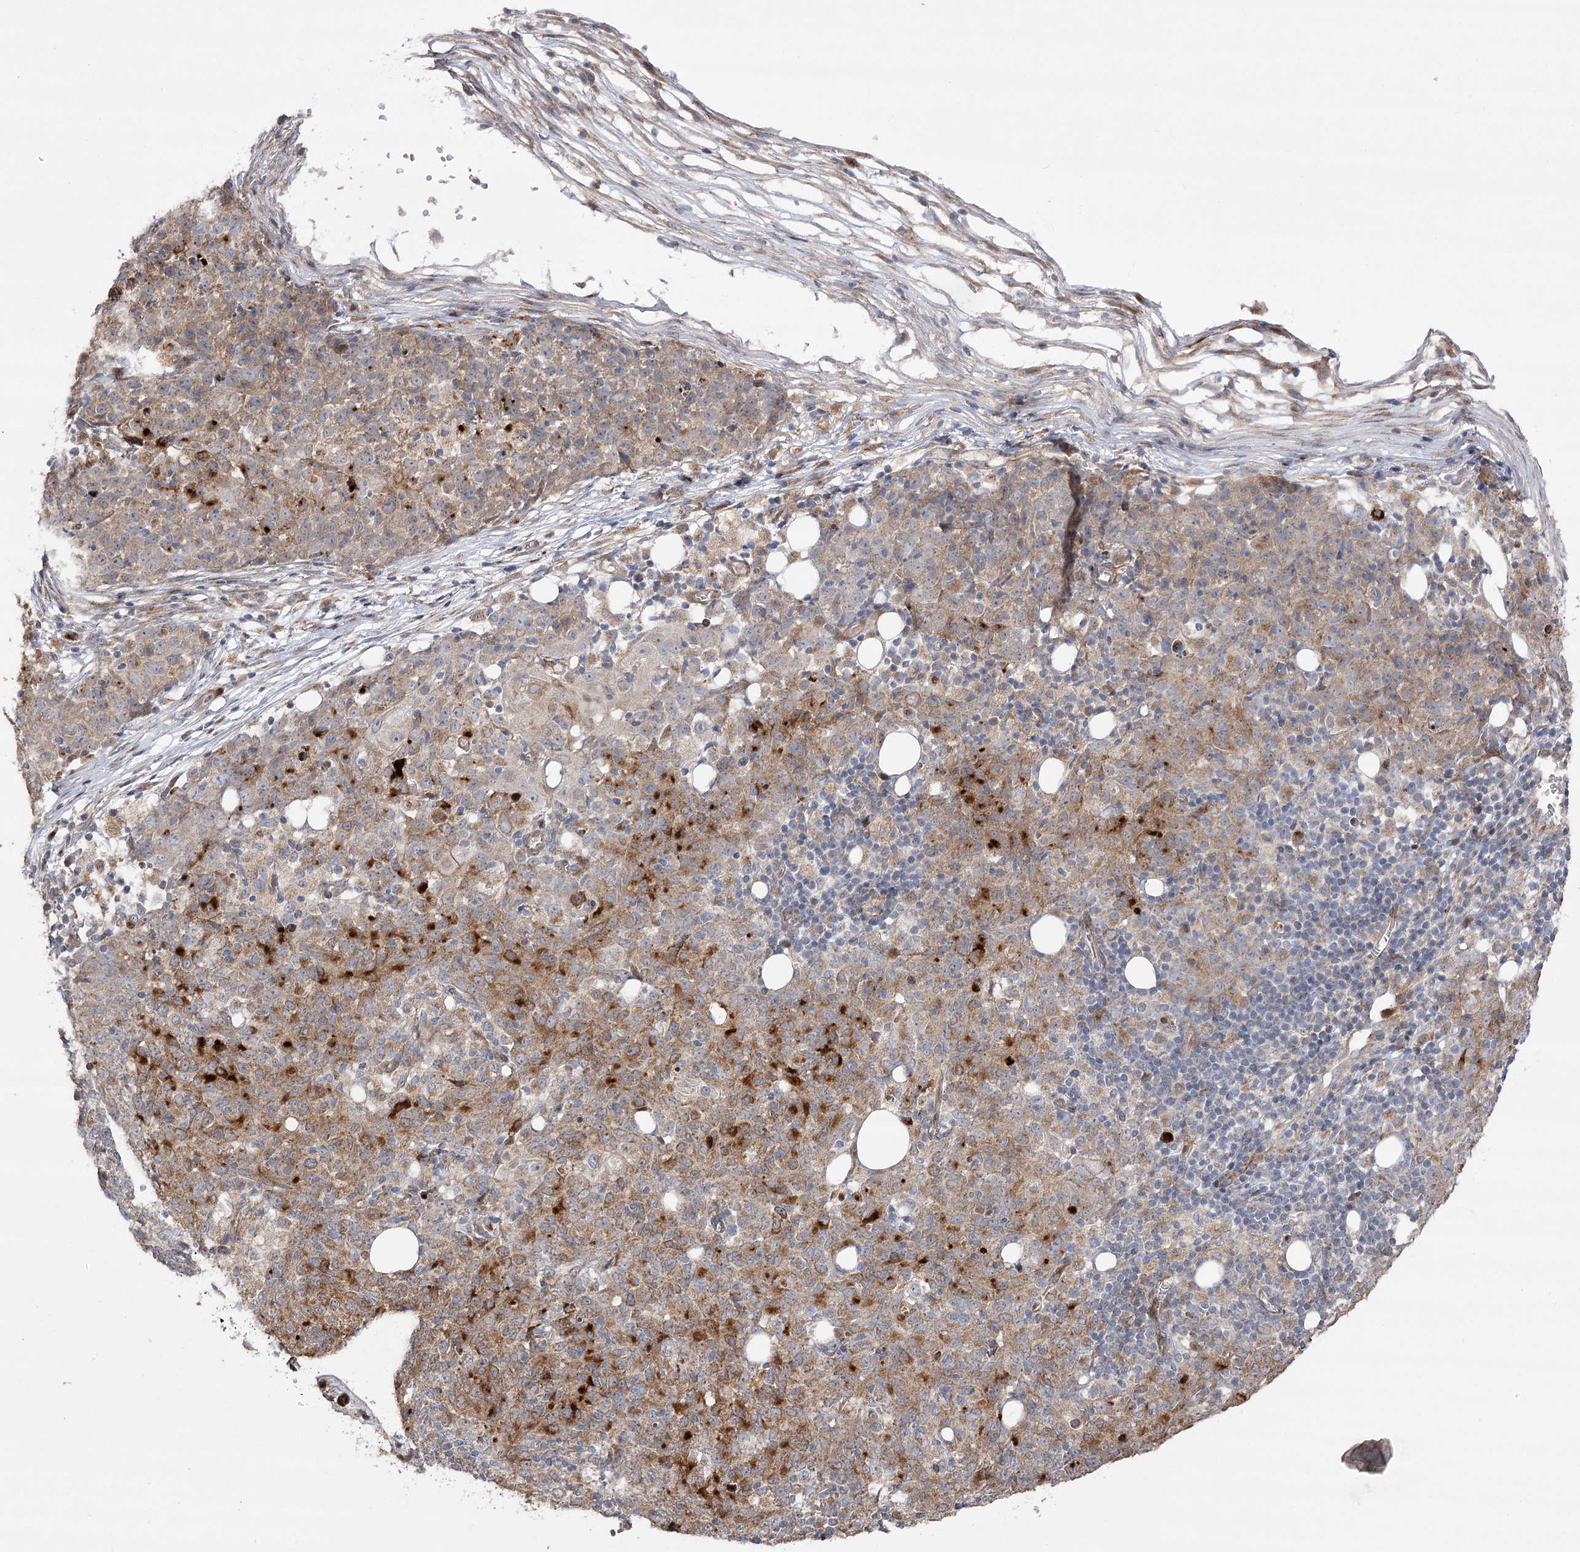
{"staining": {"intensity": "moderate", "quantity": ">75%", "location": "cytoplasmic/membranous"}, "tissue": "ovarian cancer", "cell_type": "Tumor cells", "image_type": "cancer", "snomed": [{"axis": "morphology", "description": "Carcinoma, endometroid"}, {"axis": "topography", "description": "Ovary"}], "caption": "IHC histopathology image of neoplastic tissue: endometroid carcinoma (ovarian) stained using immunohistochemistry shows medium levels of moderate protein expression localized specifically in the cytoplasmic/membranous of tumor cells, appearing as a cytoplasmic/membranous brown color.", "gene": "OBSL1", "patient": {"sex": "female", "age": 42}}